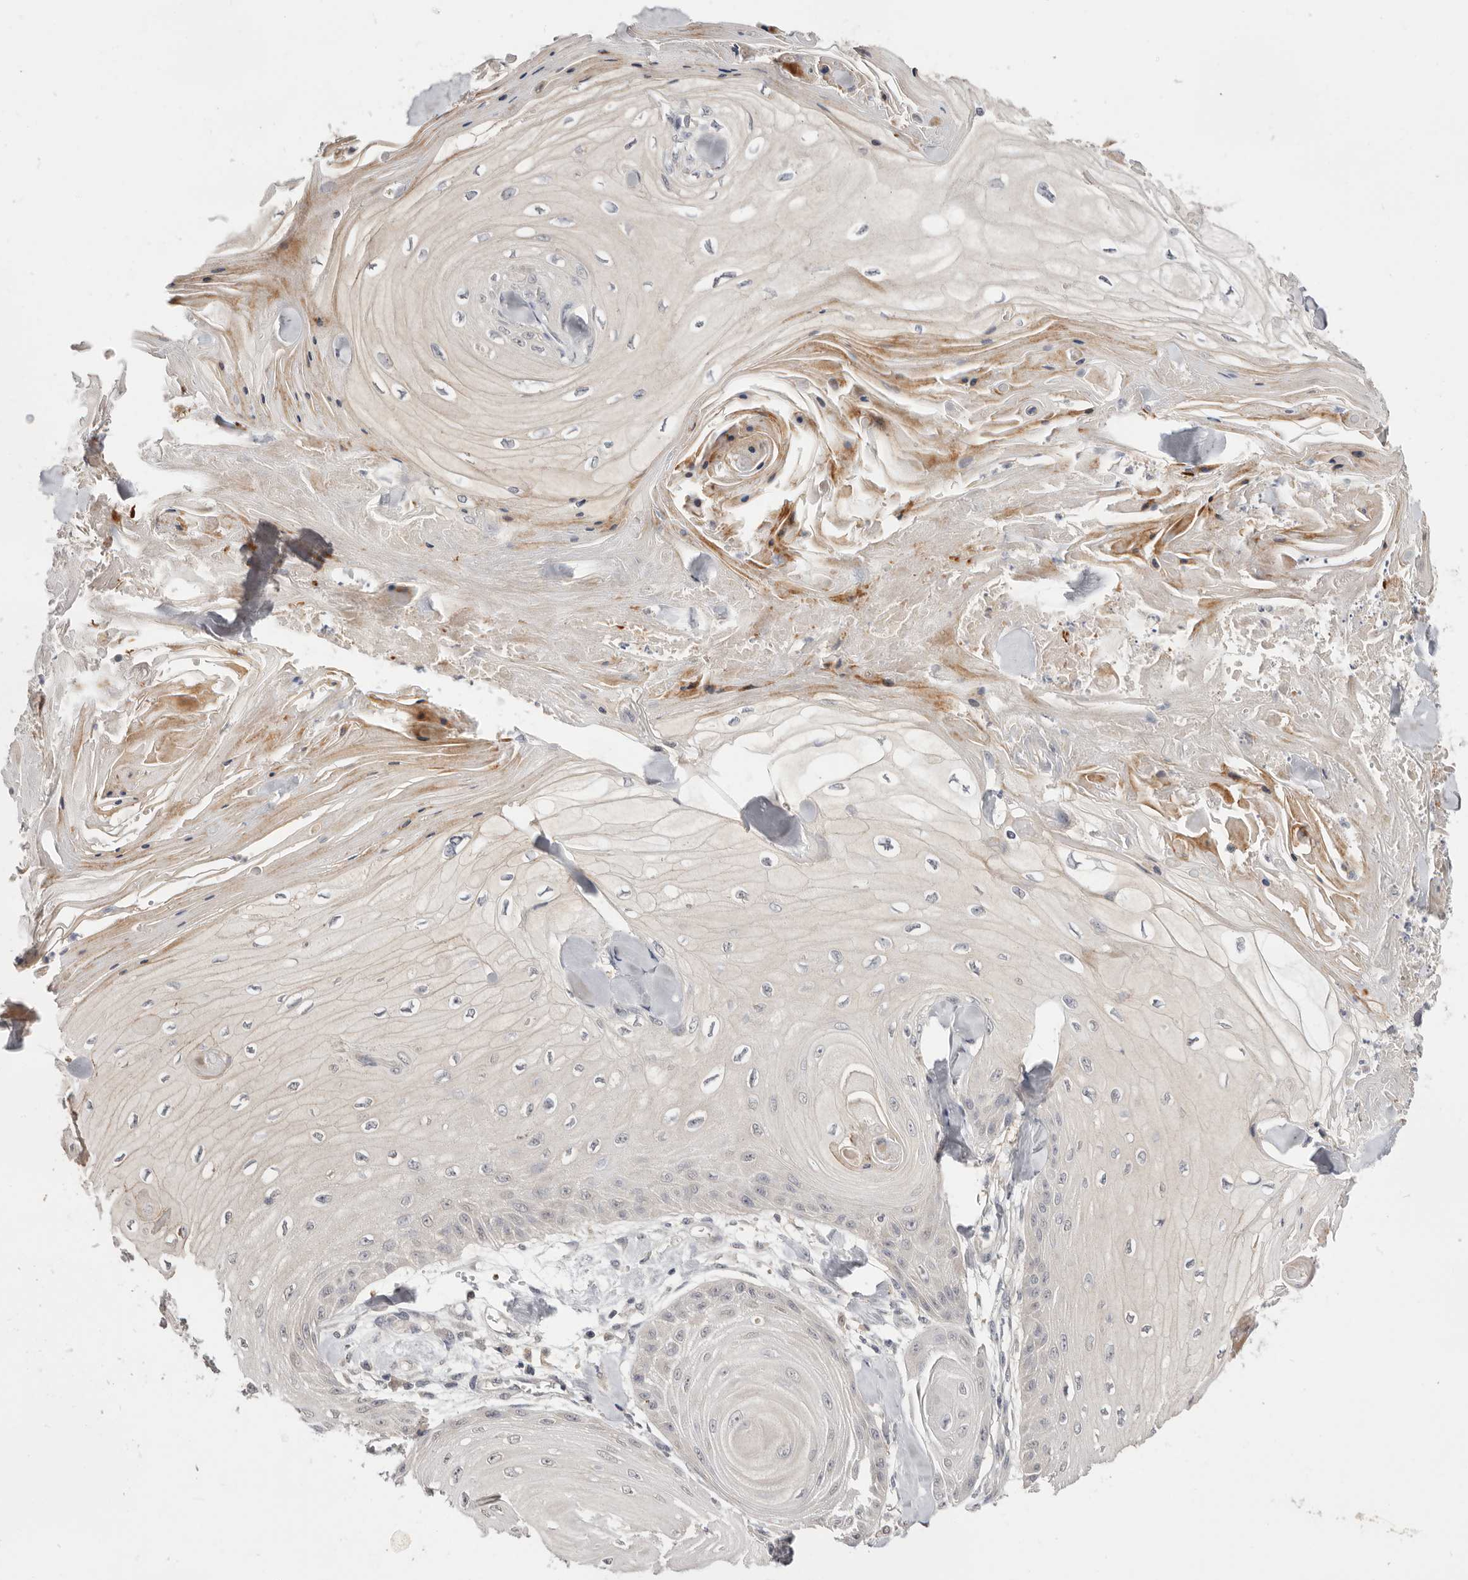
{"staining": {"intensity": "negative", "quantity": "none", "location": "none"}, "tissue": "skin cancer", "cell_type": "Tumor cells", "image_type": "cancer", "snomed": [{"axis": "morphology", "description": "Squamous cell carcinoma, NOS"}, {"axis": "topography", "description": "Skin"}], "caption": "Skin cancer (squamous cell carcinoma) was stained to show a protein in brown. There is no significant positivity in tumor cells.", "gene": "DOP1A", "patient": {"sex": "male", "age": 74}}